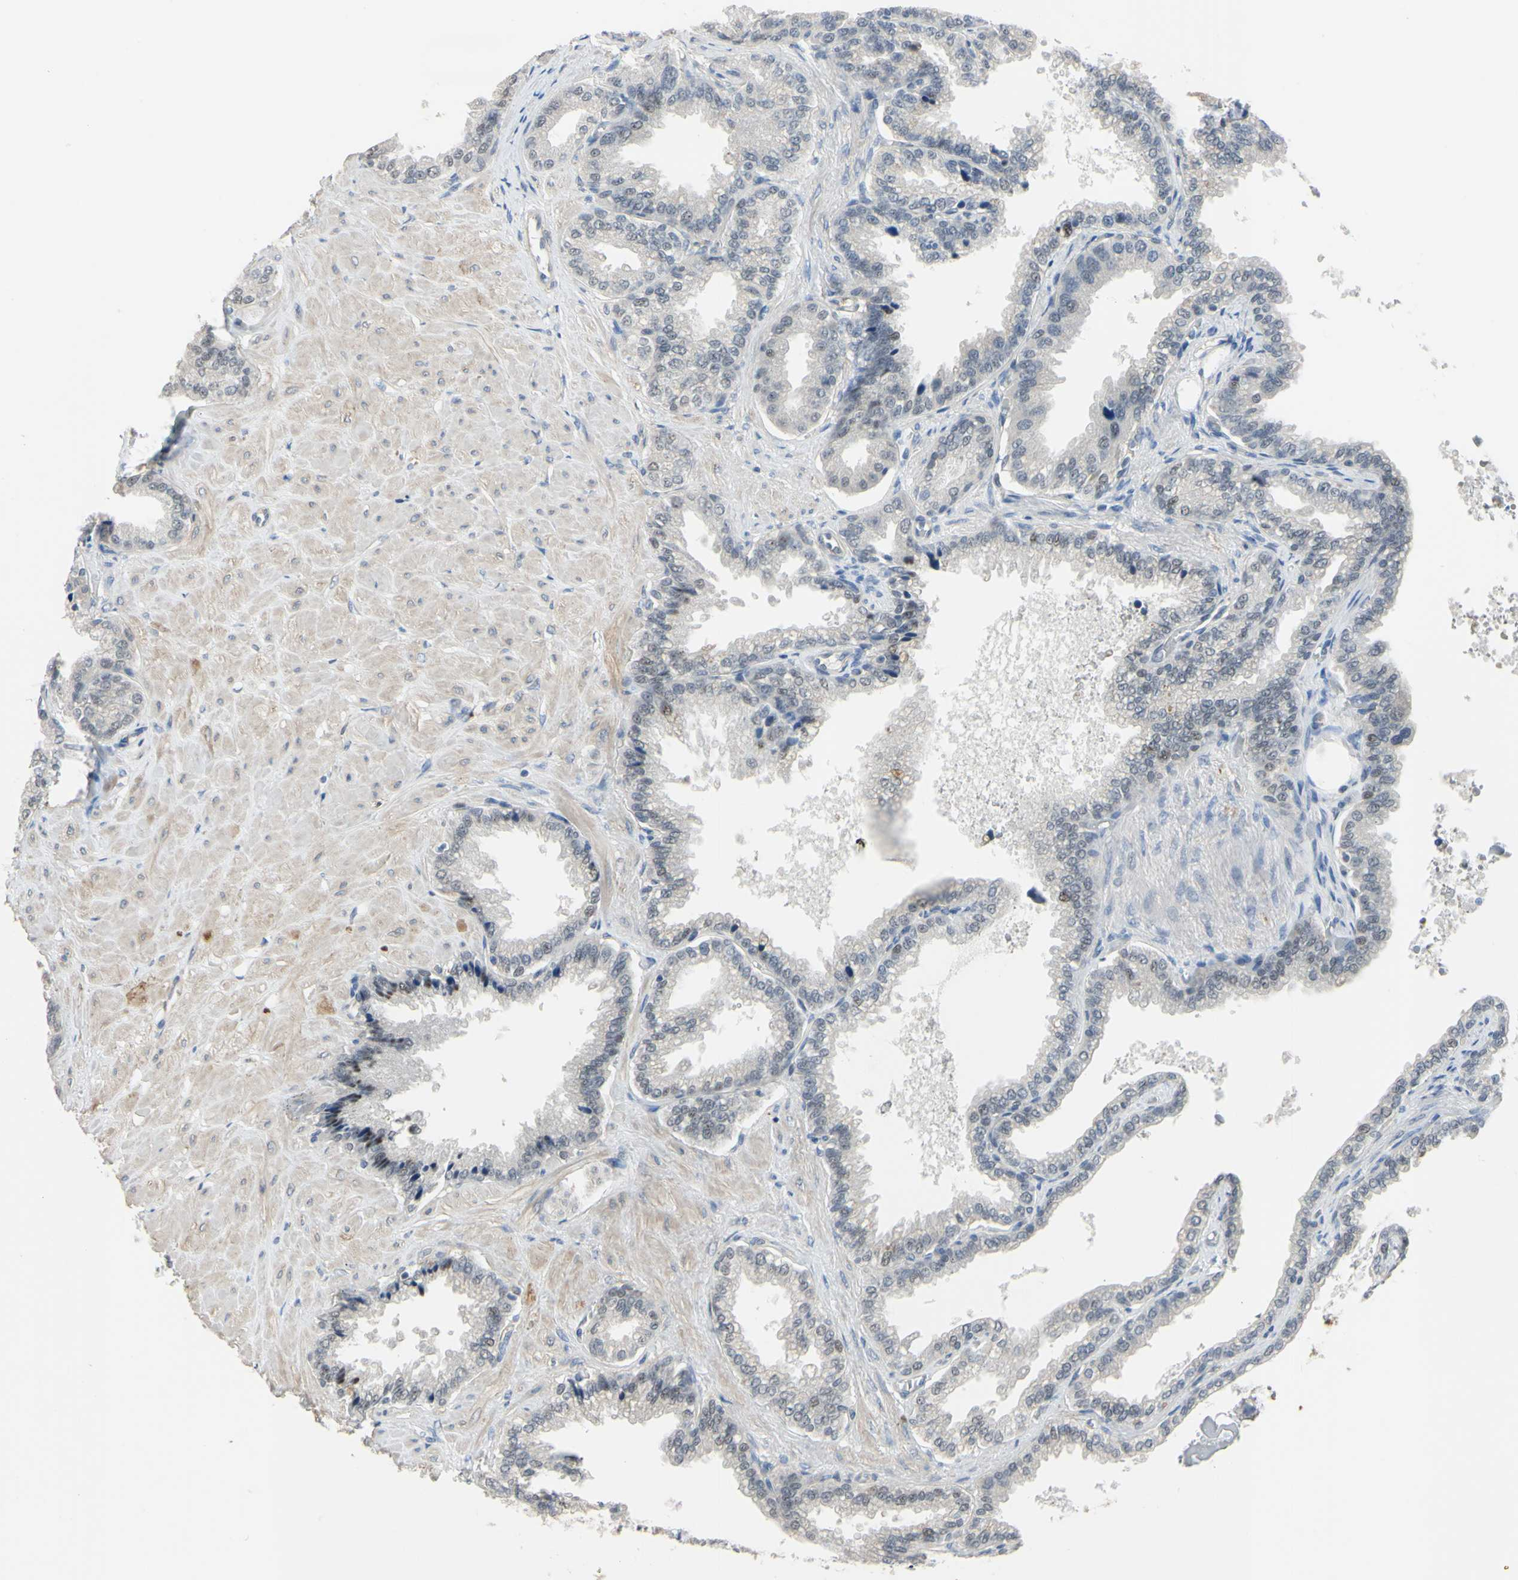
{"staining": {"intensity": "weak", "quantity": "<25%", "location": "nuclear"}, "tissue": "seminal vesicle", "cell_type": "Glandular cells", "image_type": "normal", "snomed": [{"axis": "morphology", "description": "Normal tissue, NOS"}, {"axis": "topography", "description": "Seminal veicle"}], "caption": "Immunohistochemistry photomicrograph of normal seminal vesicle: human seminal vesicle stained with DAB (3,3'-diaminobenzidine) displays no significant protein staining in glandular cells. Nuclei are stained in blue.", "gene": "LHX9", "patient": {"sex": "male", "age": 46}}